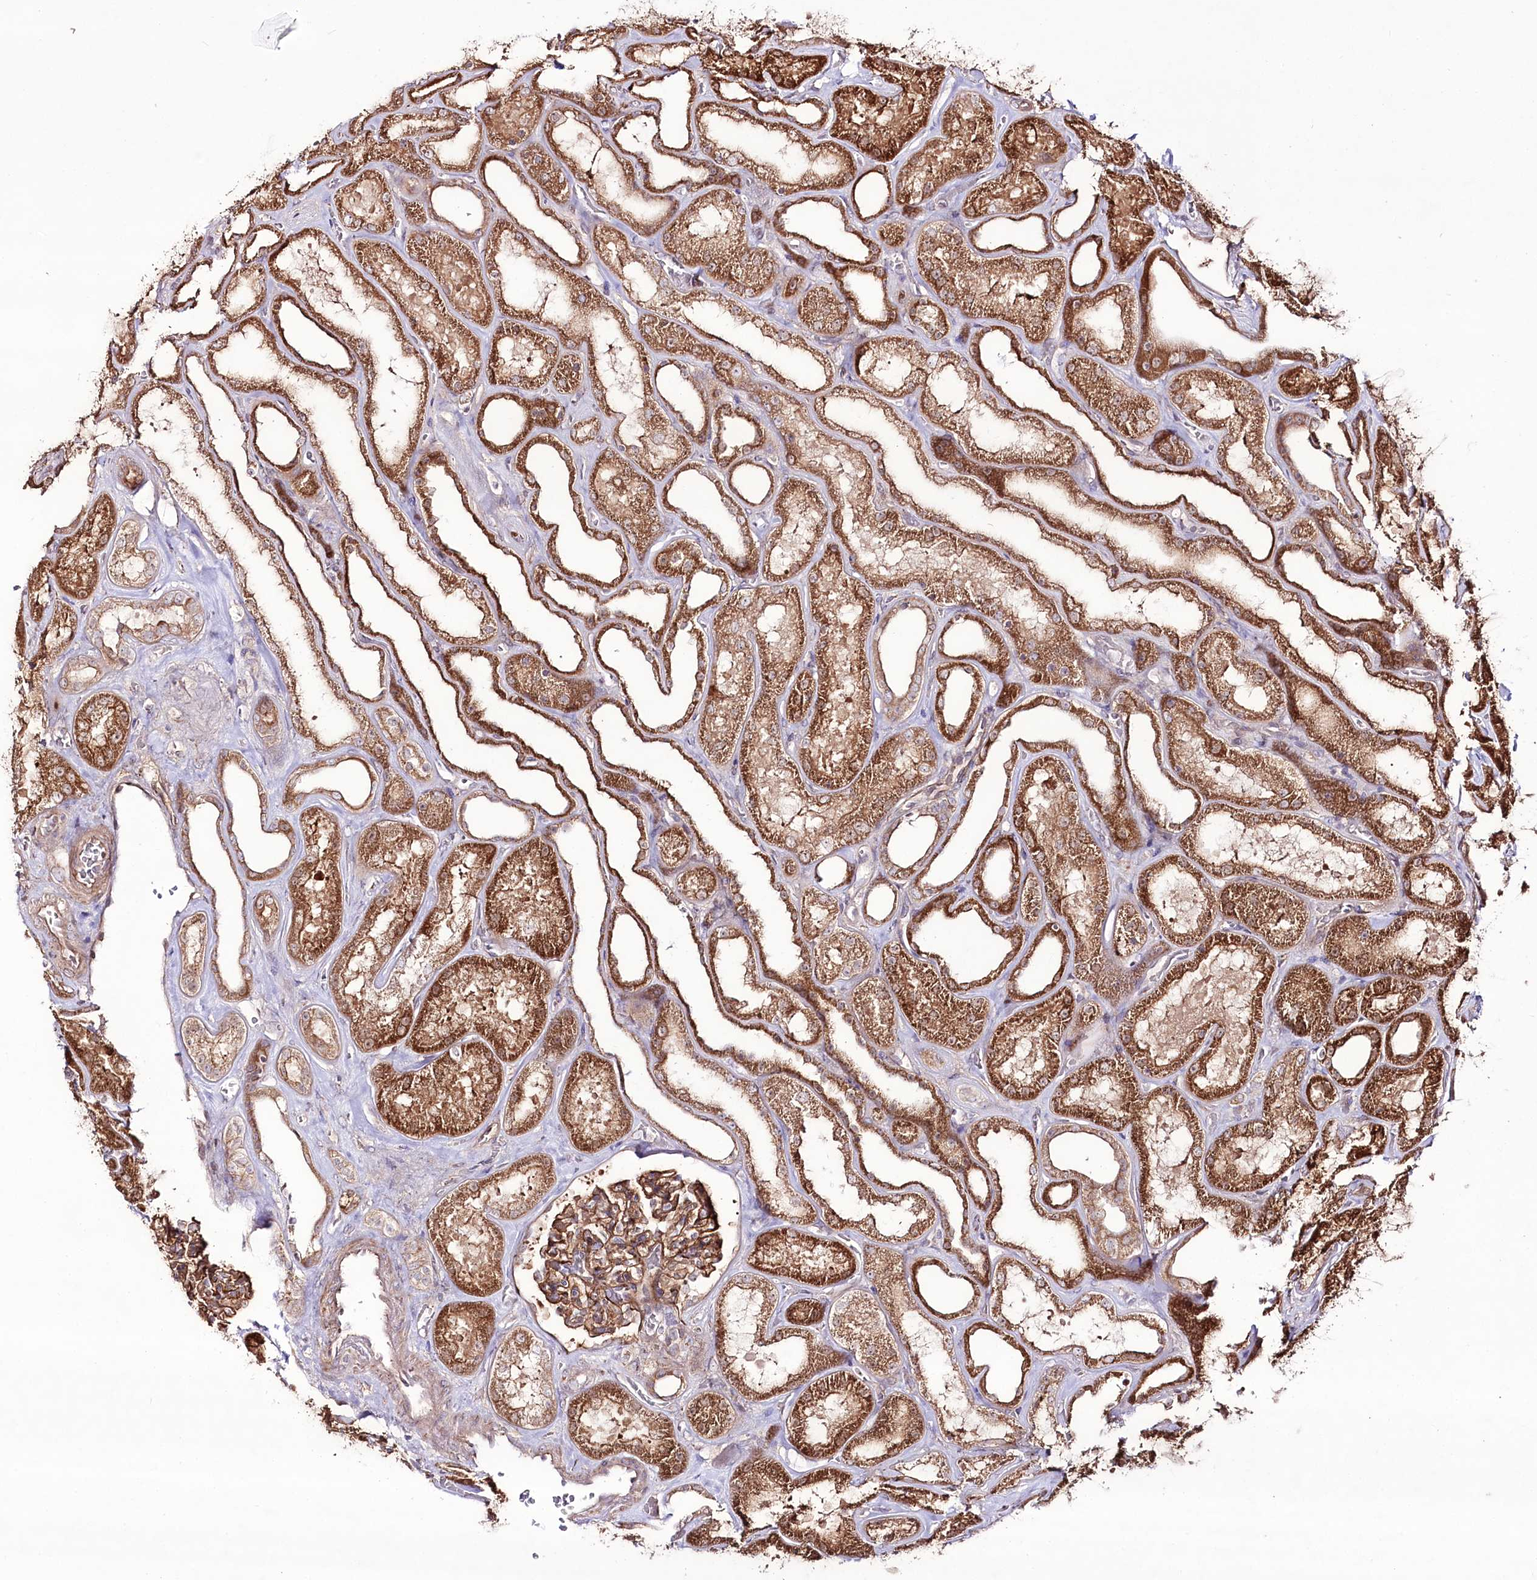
{"staining": {"intensity": "moderate", "quantity": ">75%", "location": "cytoplasmic/membranous"}, "tissue": "kidney", "cell_type": "Cells in glomeruli", "image_type": "normal", "snomed": [{"axis": "morphology", "description": "Normal tissue, NOS"}, {"axis": "morphology", "description": "Adenocarcinoma, NOS"}, {"axis": "topography", "description": "Kidney"}], "caption": "About >75% of cells in glomeruli in normal kidney exhibit moderate cytoplasmic/membranous protein staining as visualized by brown immunohistochemical staining.", "gene": "REXO2", "patient": {"sex": "female", "age": 68}}